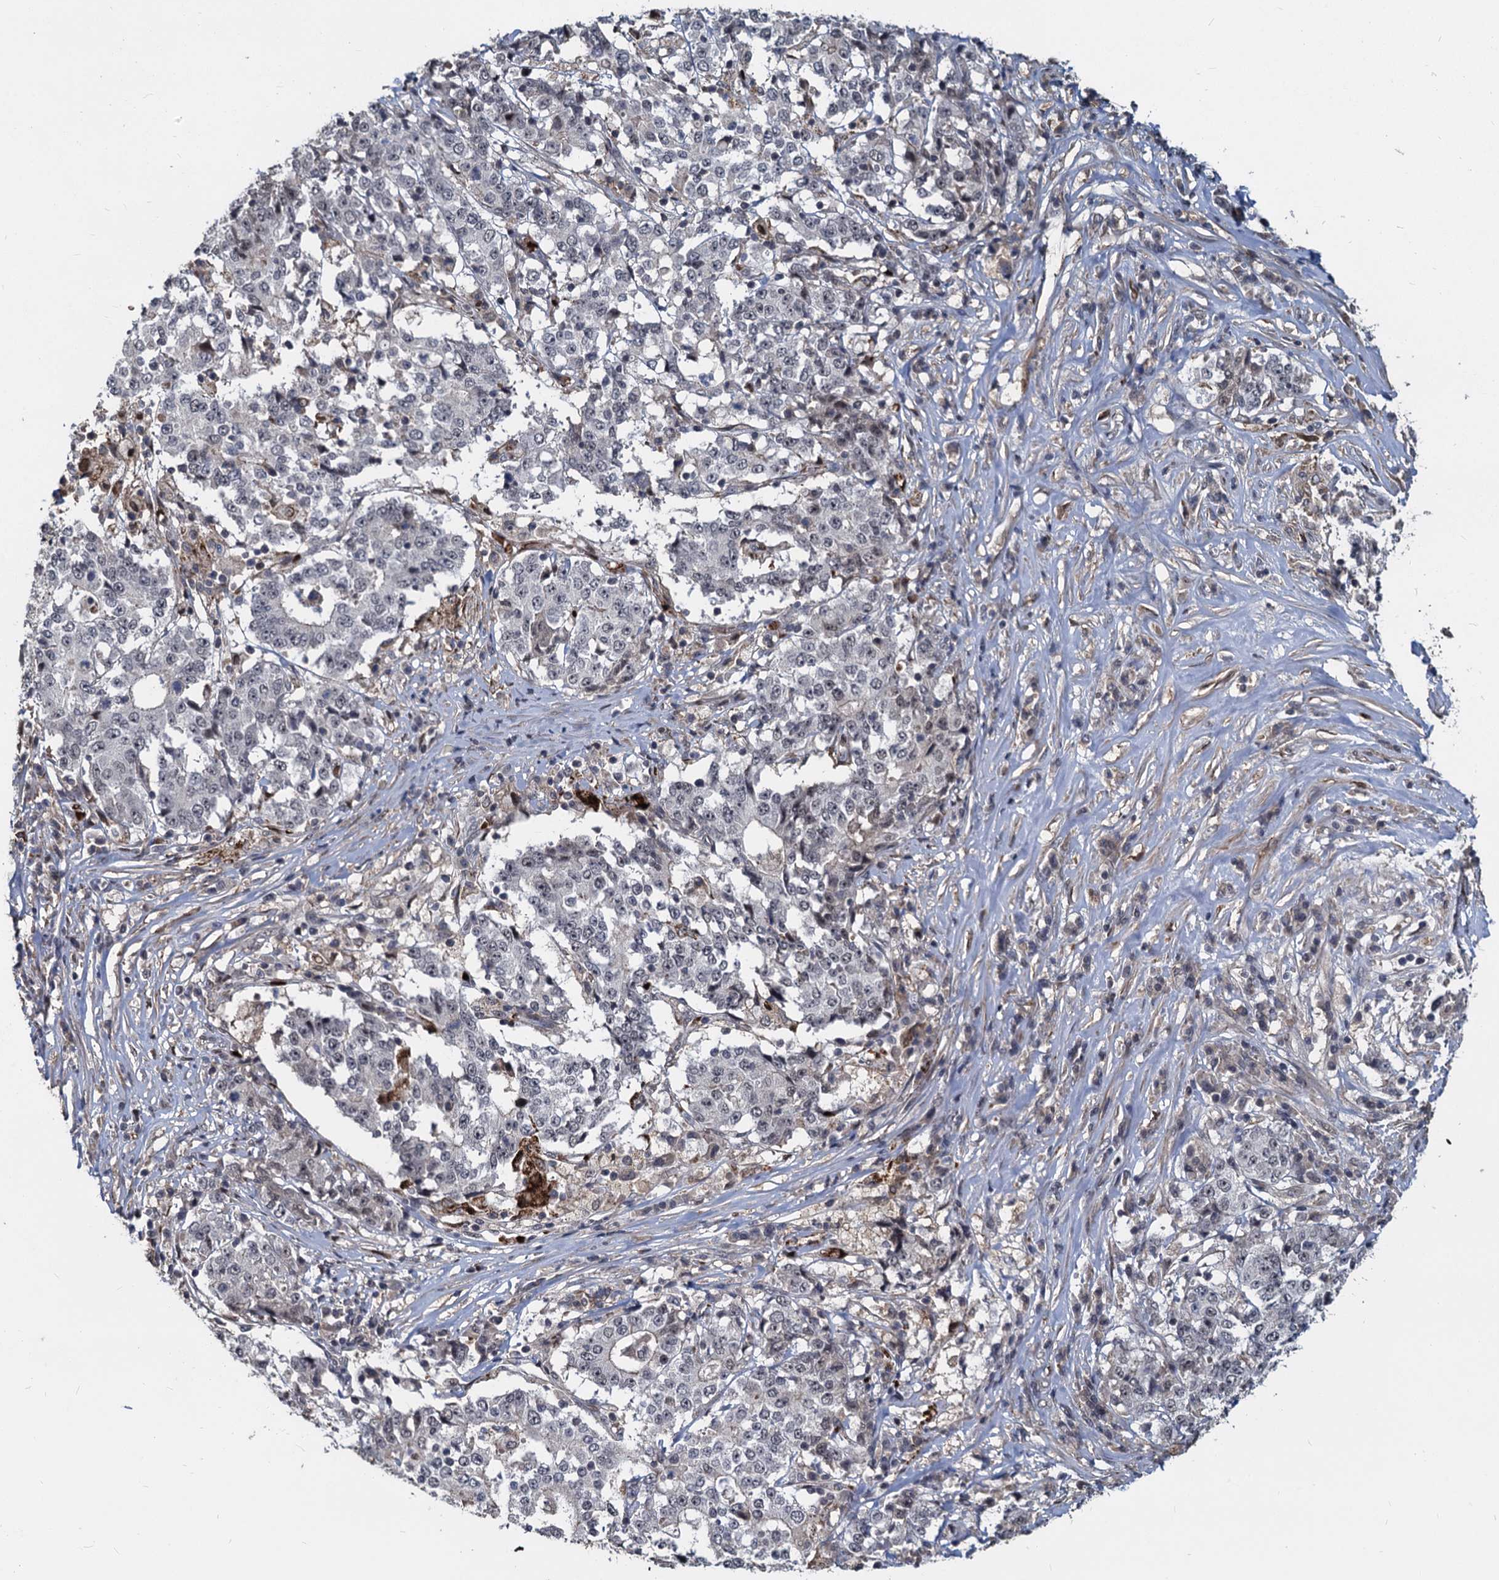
{"staining": {"intensity": "negative", "quantity": "none", "location": "none"}, "tissue": "stomach cancer", "cell_type": "Tumor cells", "image_type": "cancer", "snomed": [{"axis": "morphology", "description": "Adenocarcinoma, NOS"}, {"axis": "topography", "description": "Stomach"}], "caption": "Tumor cells show no significant protein positivity in stomach cancer.", "gene": "FANCI", "patient": {"sex": "male", "age": 59}}